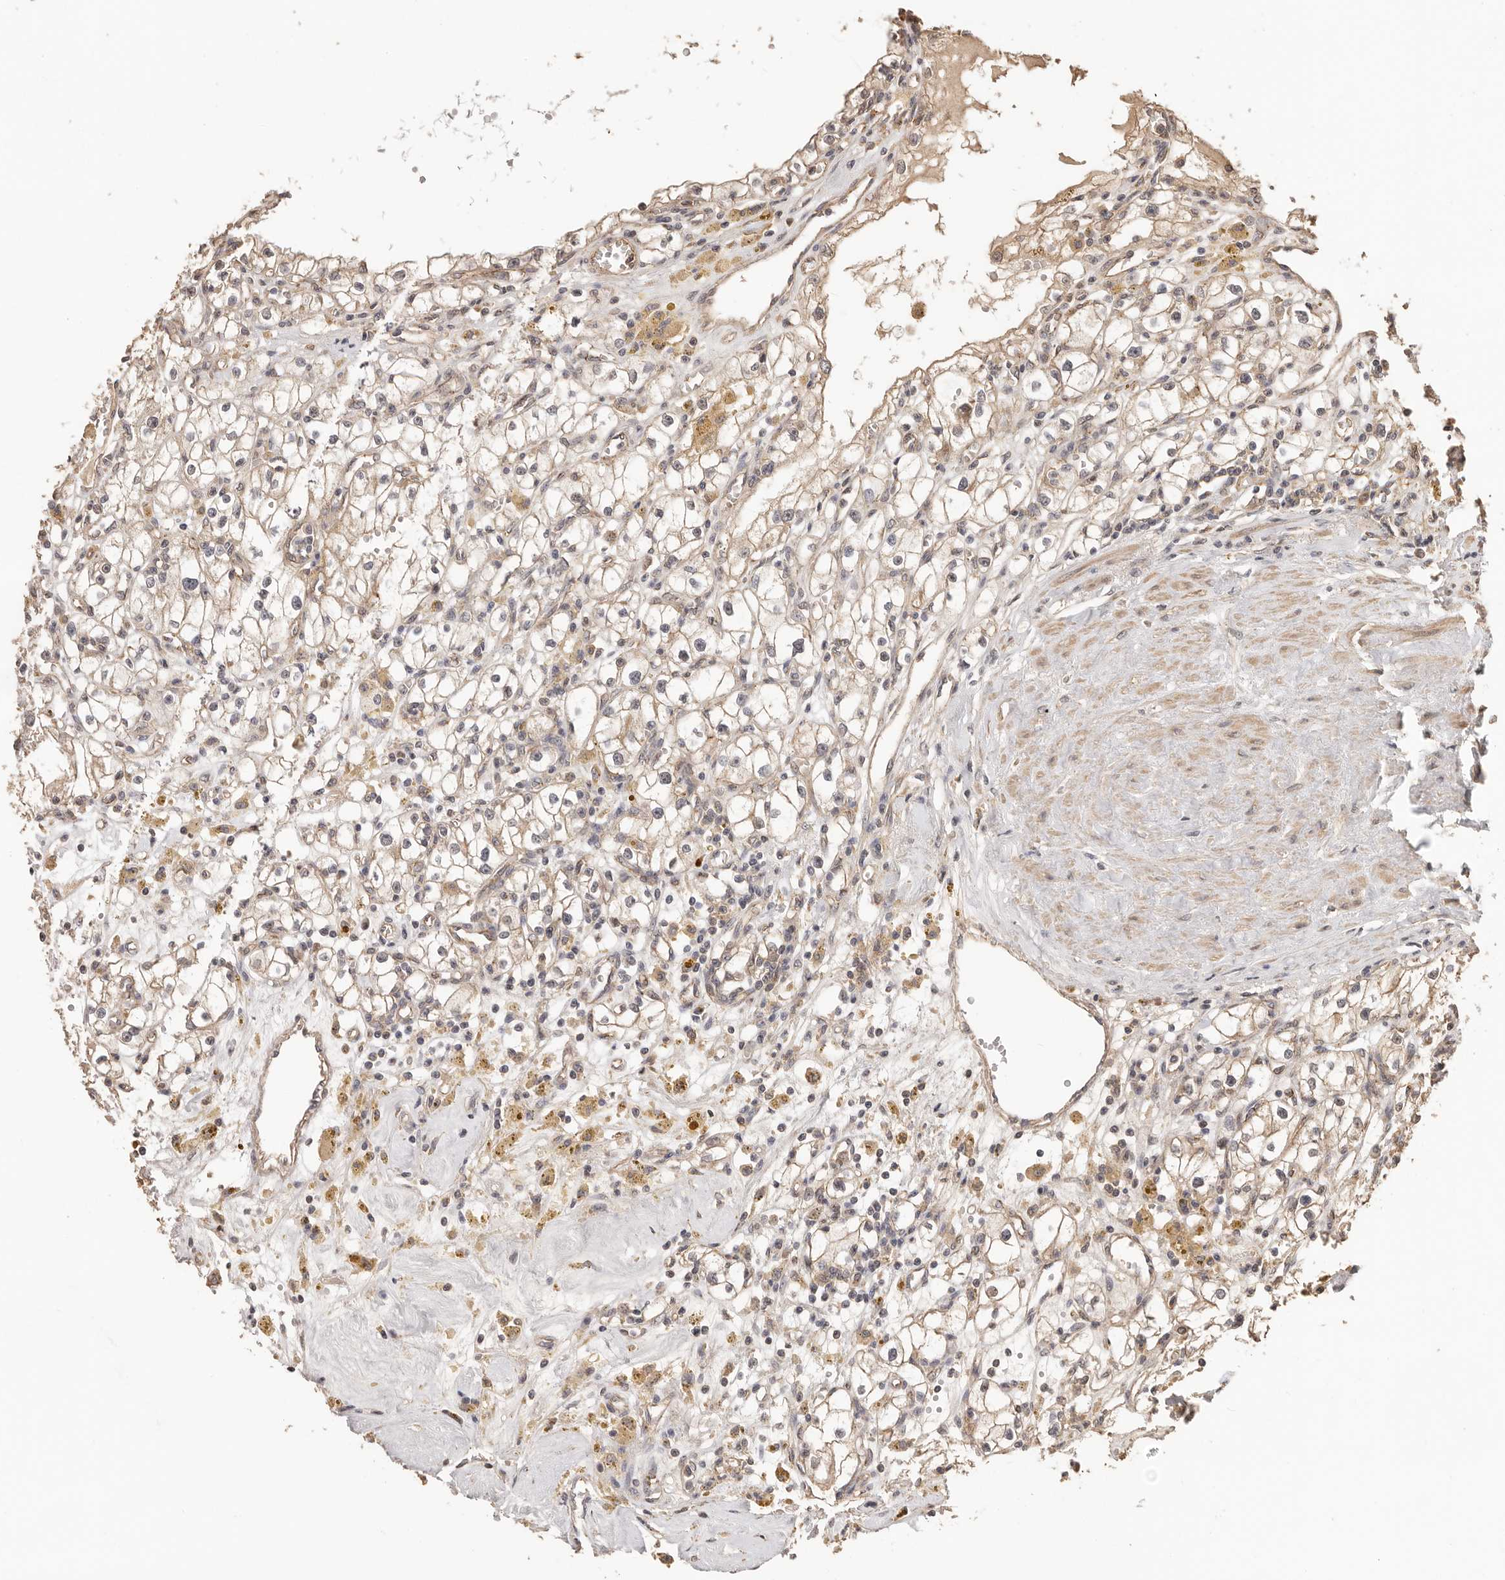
{"staining": {"intensity": "weak", "quantity": ">75%", "location": "cytoplasmic/membranous"}, "tissue": "renal cancer", "cell_type": "Tumor cells", "image_type": "cancer", "snomed": [{"axis": "morphology", "description": "Adenocarcinoma, NOS"}, {"axis": "topography", "description": "Kidney"}], "caption": "Protein expression analysis of human renal cancer (adenocarcinoma) reveals weak cytoplasmic/membranous staining in about >75% of tumor cells.", "gene": "AFDN", "patient": {"sex": "male", "age": 56}}